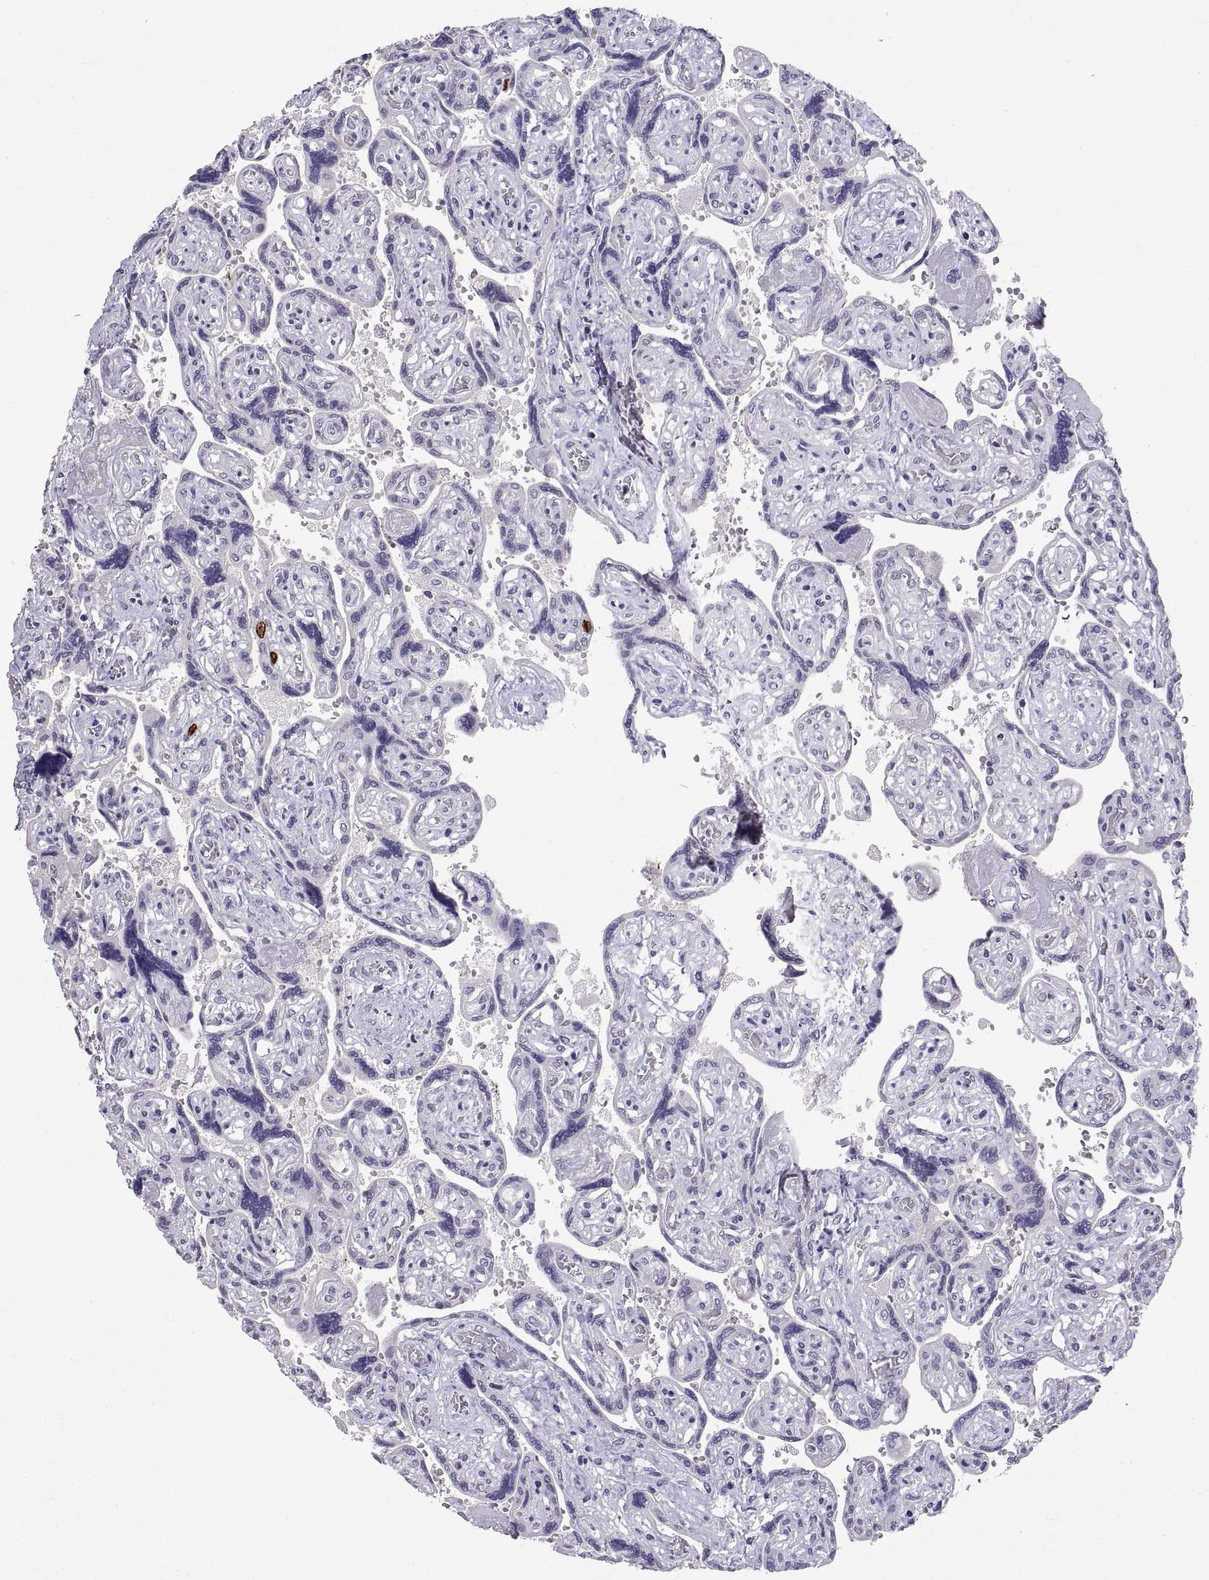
{"staining": {"intensity": "negative", "quantity": "none", "location": "none"}, "tissue": "placenta", "cell_type": "Decidual cells", "image_type": "normal", "snomed": [{"axis": "morphology", "description": "Normal tissue, NOS"}, {"axis": "topography", "description": "Placenta"}], "caption": "Immunohistochemical staining of benign human placenta reveals no significant expression in decidual cells.", "gene": "MS4A1", "patient": {"sex": "female", "age": 32}}